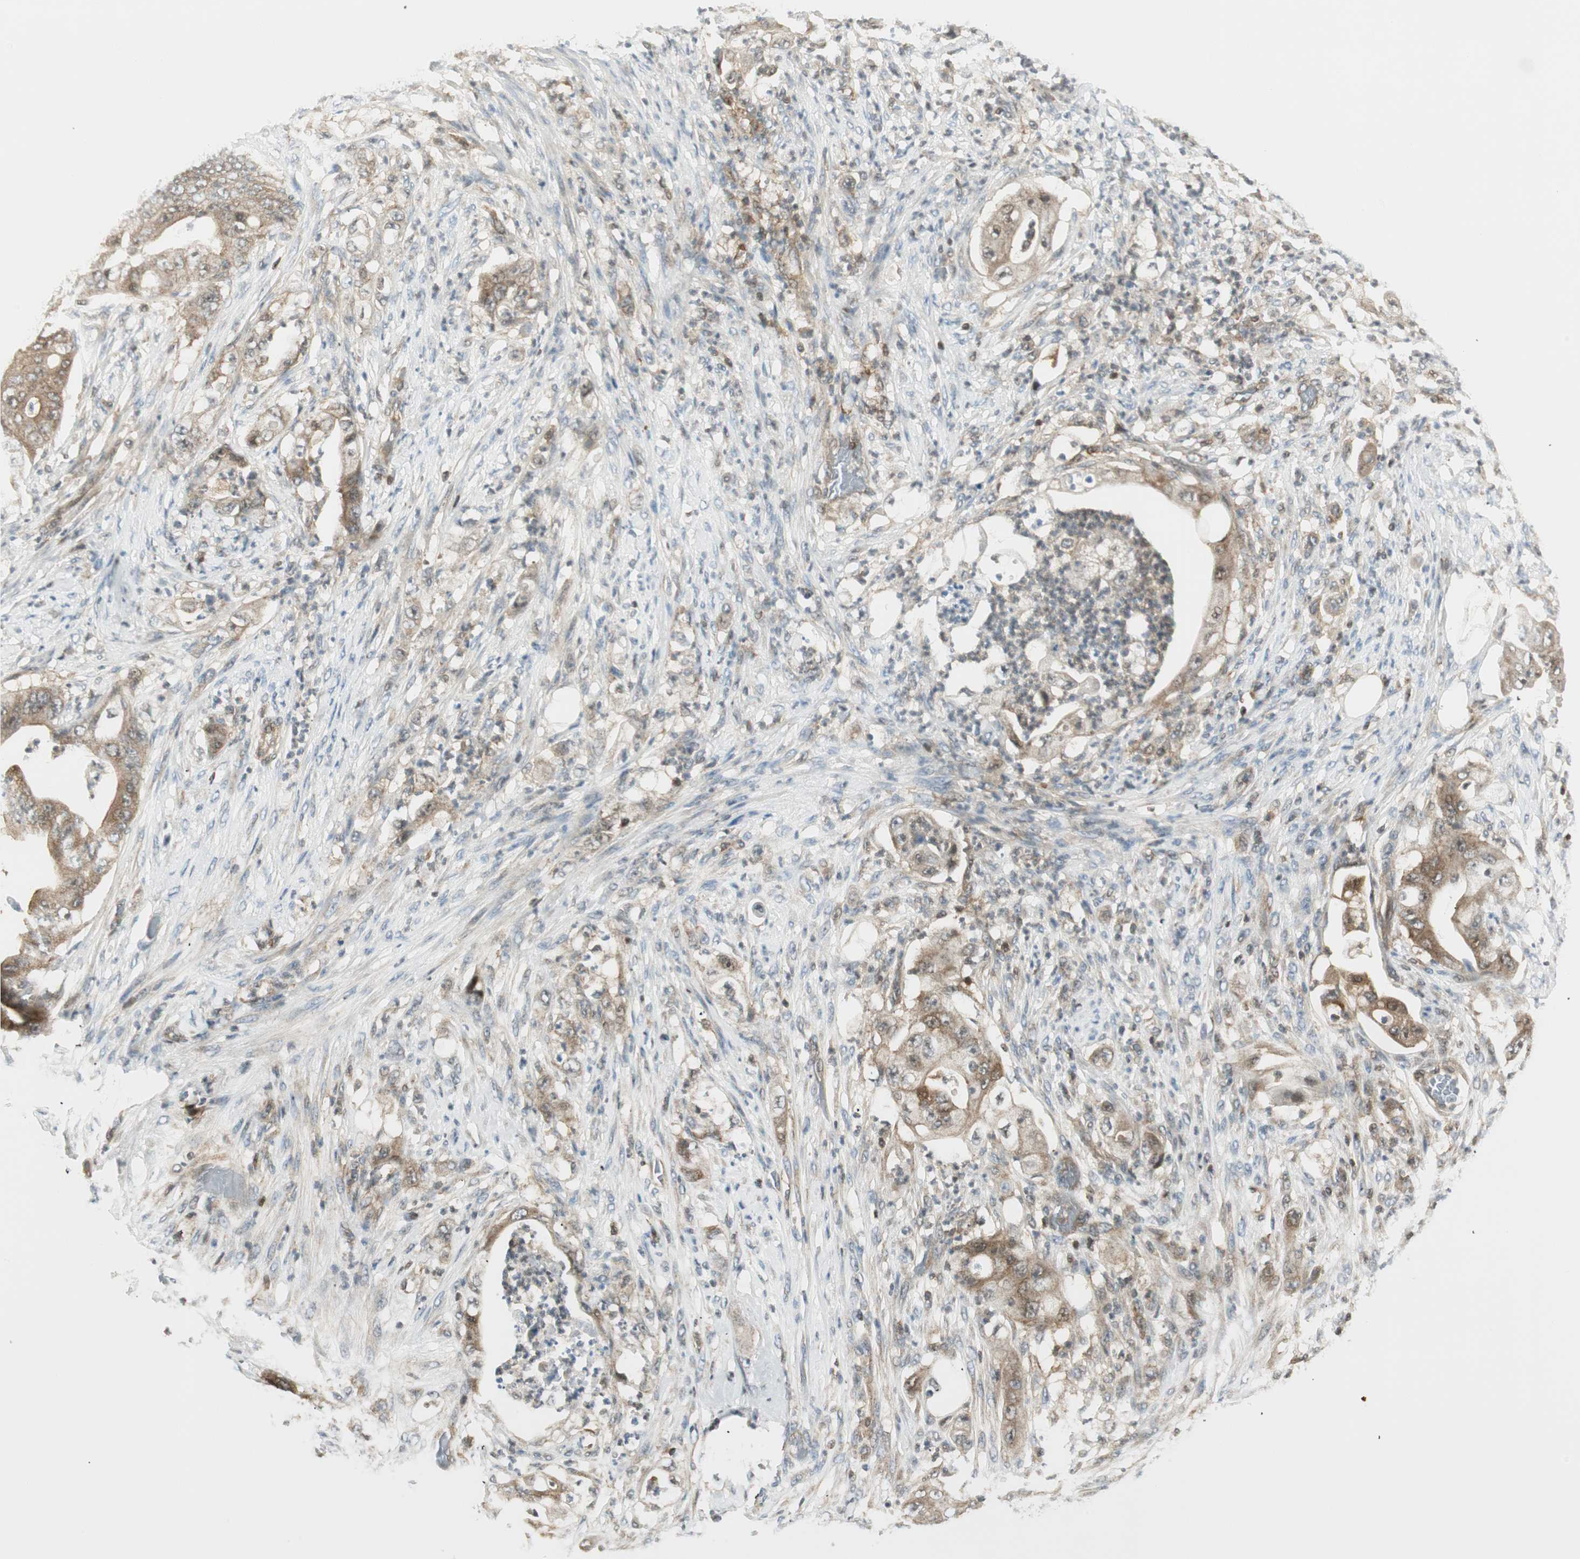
{"staining": {"intensity": "moderate", "quantity": ">75%", "location": "cytoplasmic/membranous"}, "tissue": "stomach cancer", "cell_type": "Tumor cells", "image_type": "cancer", "snomed": [{"axis": "morphology", "description": "Adenocarcinoma, NOS"}, {"axis": "topography", "description": "Stomach"}], "caption": "High-magnification brightfield microscopy of stomach cancer (adenocarcinoma) stained with DAB (brown) and counterstained with hematoxylin (blue). tumor cells exhibit moderate cytoplasmic/membranous staining is appreciated in about>75% of cells.", "gene": "PPP1CA", "patient": {"sex": "female", "age": 73}}